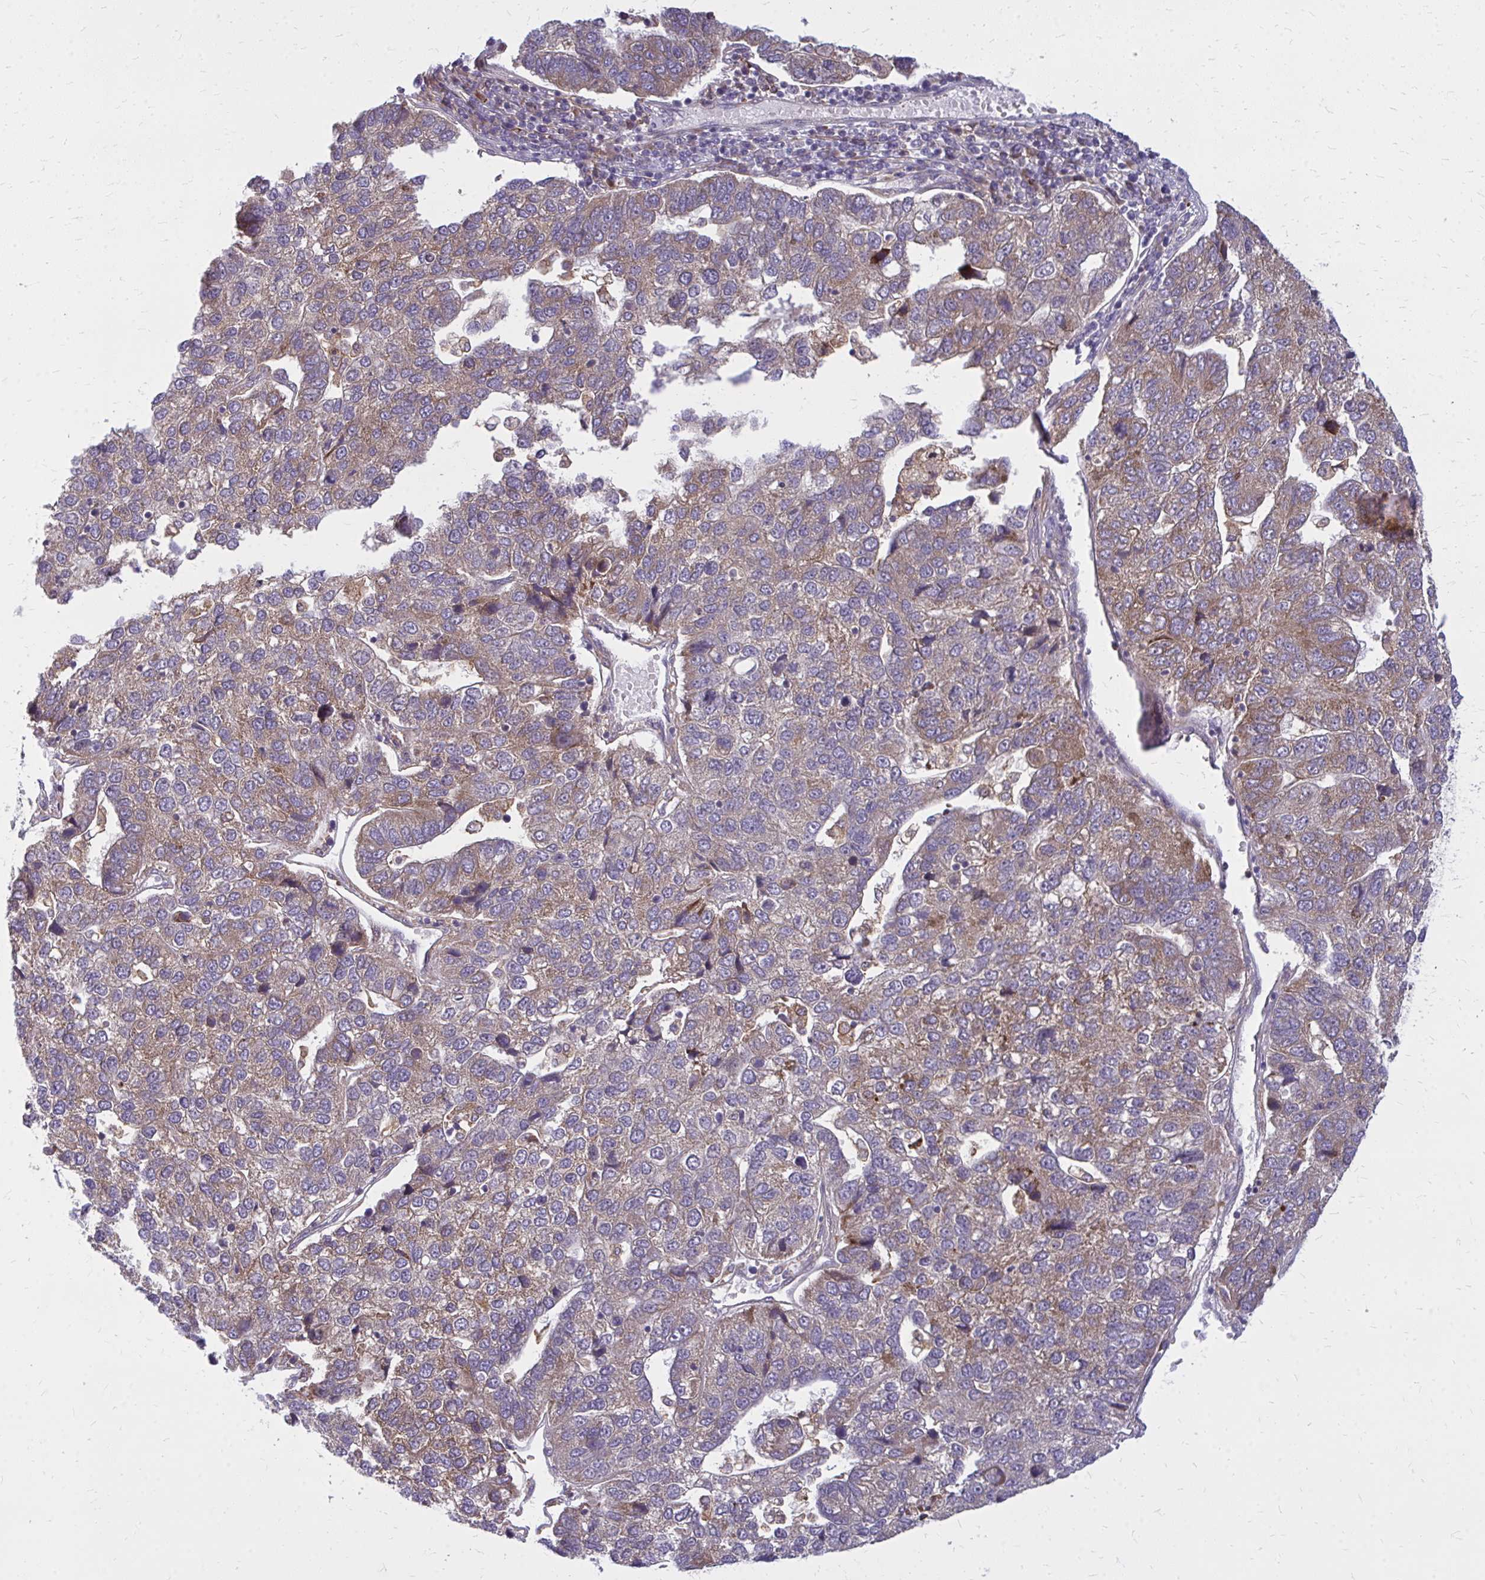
{"staining": {"intensity": "weak", "quantity": ">75%", "location": "cytoplasmic/membranous"}, "tissue": "pancreatic cancer", "cell_type": "Tumor cells", "image_type": "cancer", "snomed": [{"axis": "morphology", "description": "Adenocarcinoma, NOS"}, {"axis": "topography", "description": "Pancreas"}], "caption": "A micrograph of human pancreatic cancer stained for a protein displays weak cytoplasmic/membranous brown staining in tumor cells.", "gene": "OXNAD1", "patient": {"sex": "female", "age": 61}}